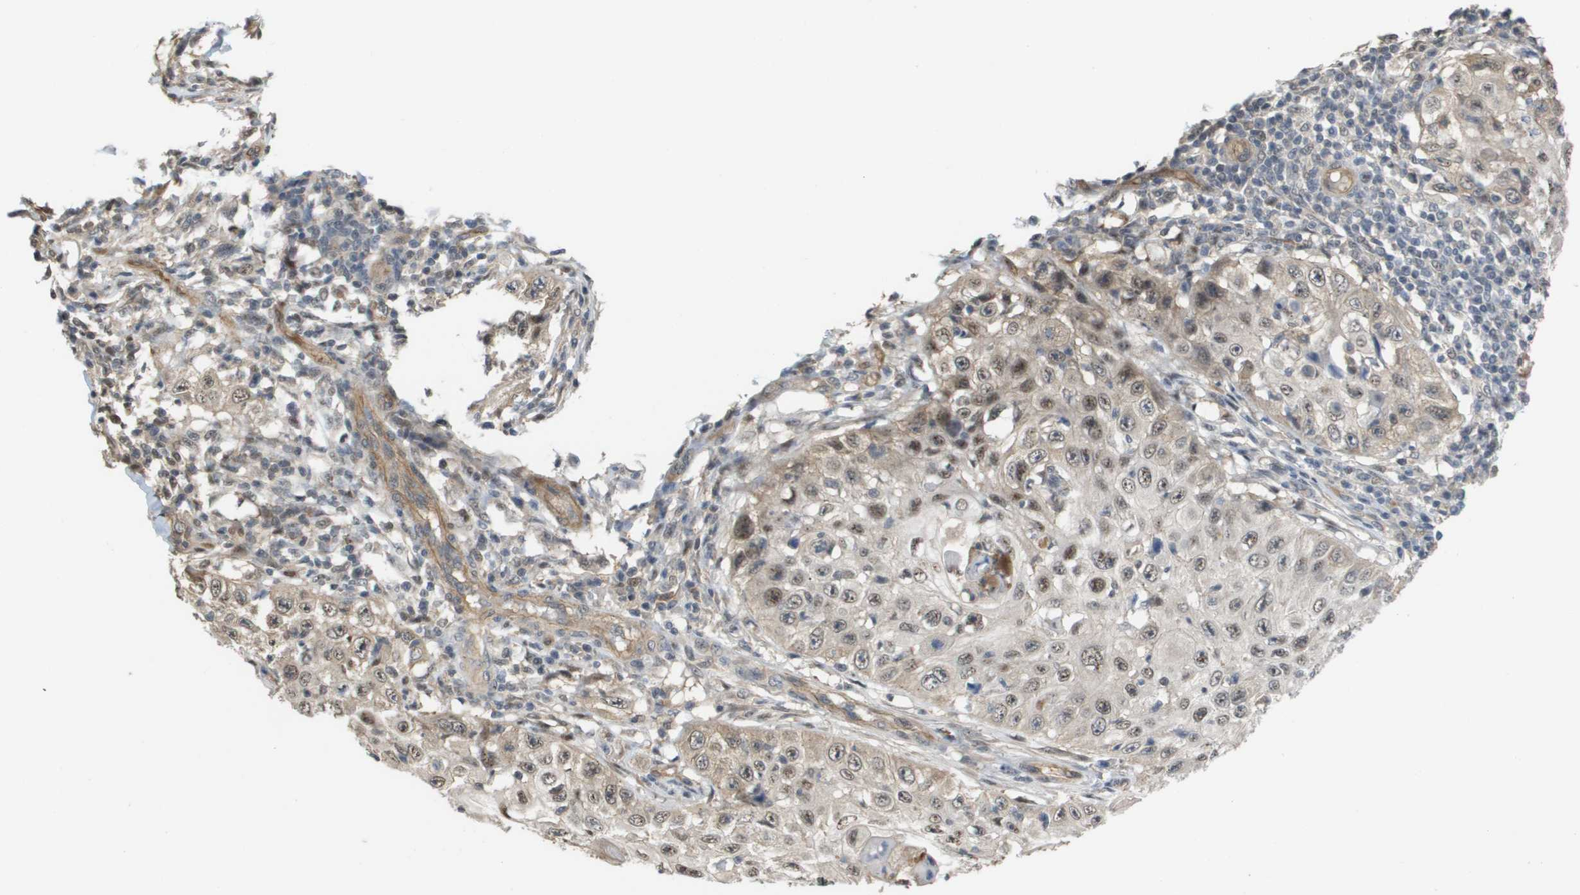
{"staining": {"intensity": "weak", "quantity": "25%-75%", "location": "nuclear"}, "tissue": "skin cancer", "cell_type": "Tumor cells", "image_type": "cancer", "snomed": [{"axis": "morphology", "description": "Squamous cell carcinoma, NOS"}, {"axis": "topography", "description": "Skin"}], "caption": "IHC staining of skin squamous cell carcinoma, which demonstrates low levels of weak nuclear expression in about 25%-75% of tumor cells indicating weak nuclear protein expression. The staining was performed using DAB (3,3'-diaminobenzidine) (brown) for protein detection and nuclei were counterstained in hematoxylin (blue).", "gene": "RNF112", "patient": {"sex": "male", "age": 86}}